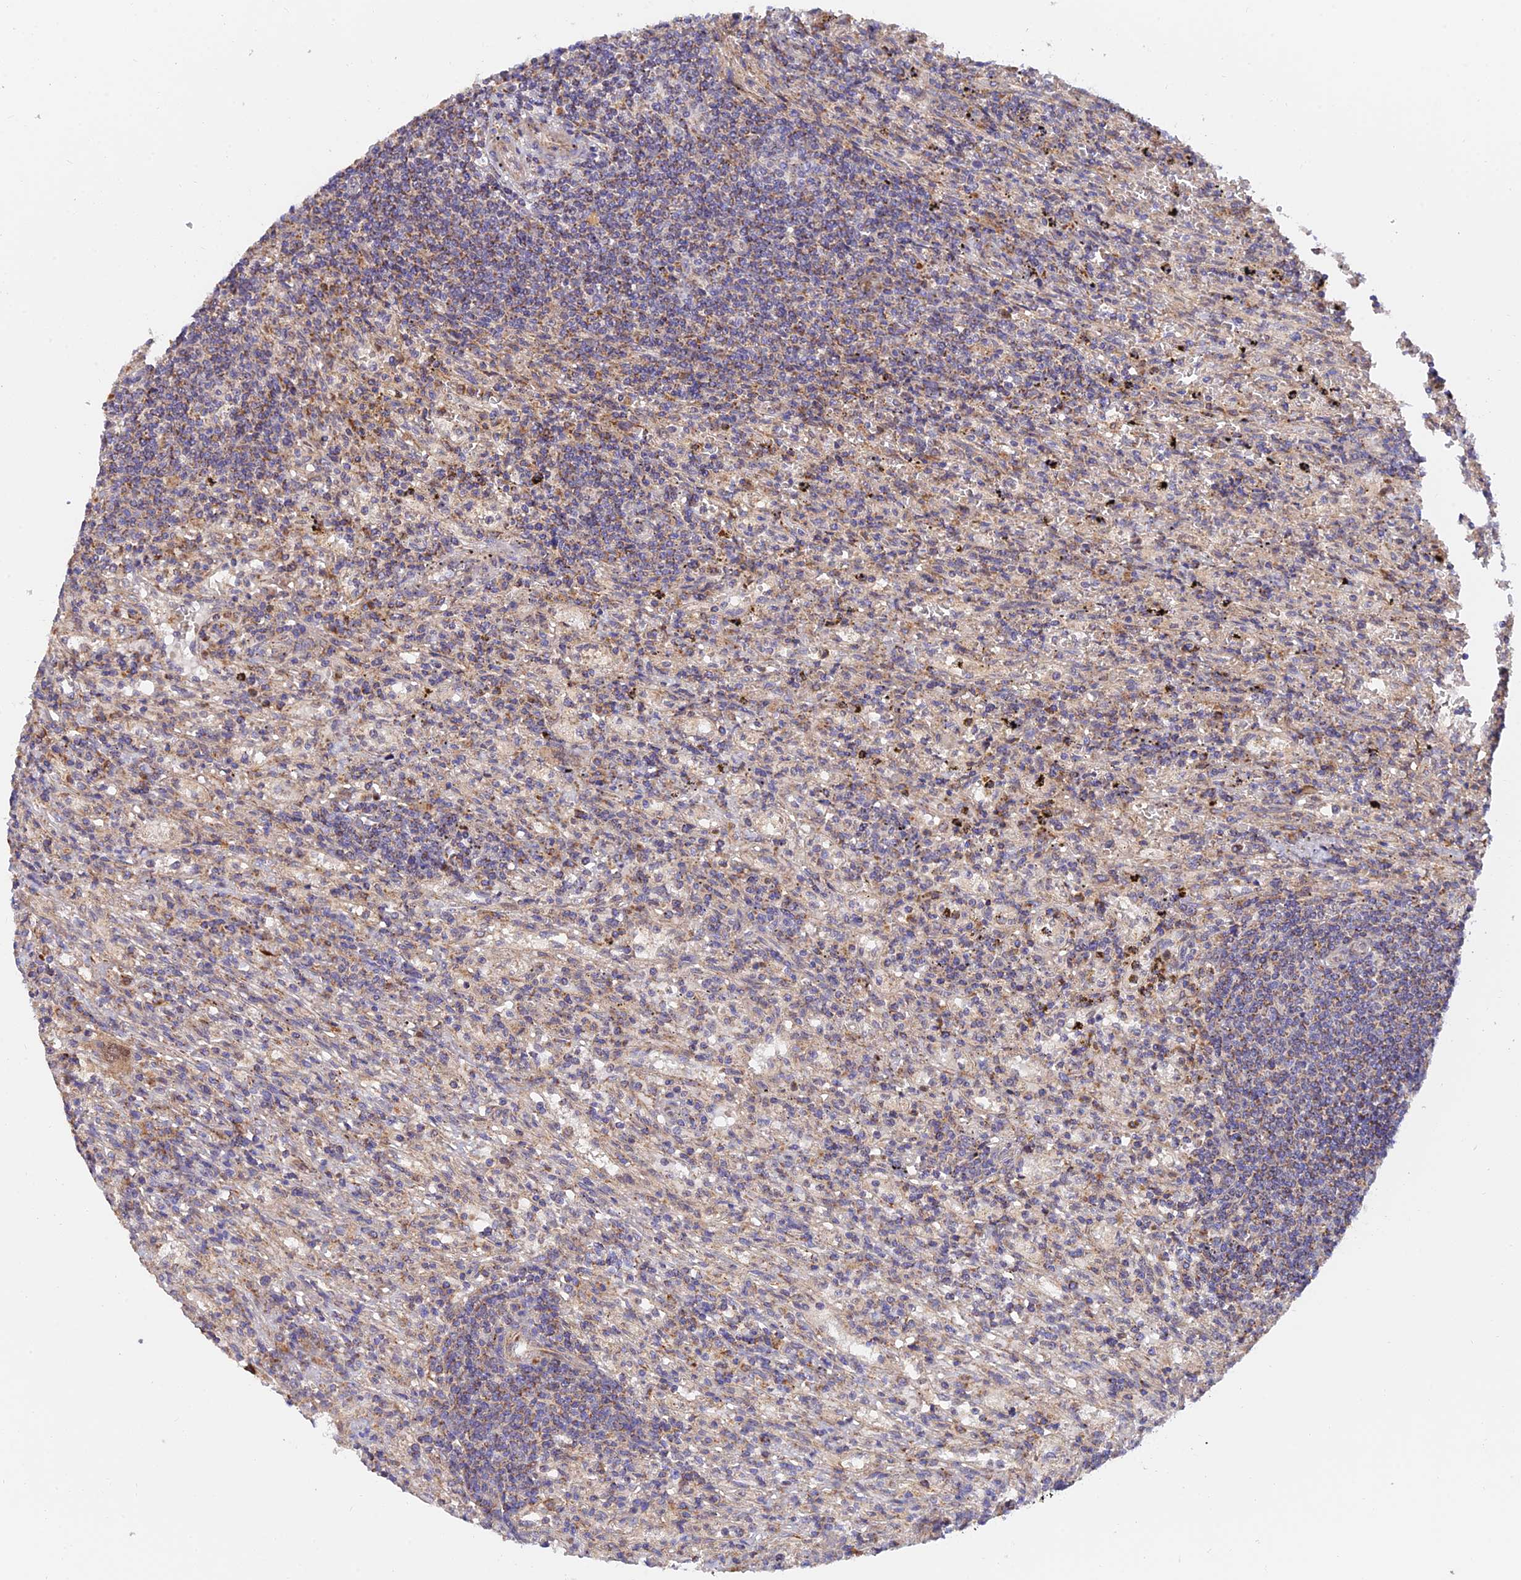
{"staining": {"intensity": "moderate", "quantity": "<25%", "location": "cytoplasmic/membranous"}, "tissue": "lymphoma", "cell_type": "Tumor cells", "image_type": "cancer", "snomed": [{"axis": "morphology", "description": "Malignant lymphoma, non-Hodgkin's type, Low grade"}, {"axis": "topography", "description": "Spleen"}], "caption": "Moderate cytoplasmic/membranous positivity for a protein is seen in approximately <25% of tumor cells of lymphoma using IHC.", "gene": "PODNL1", "patient": {"sex": "male", "age": 76}}